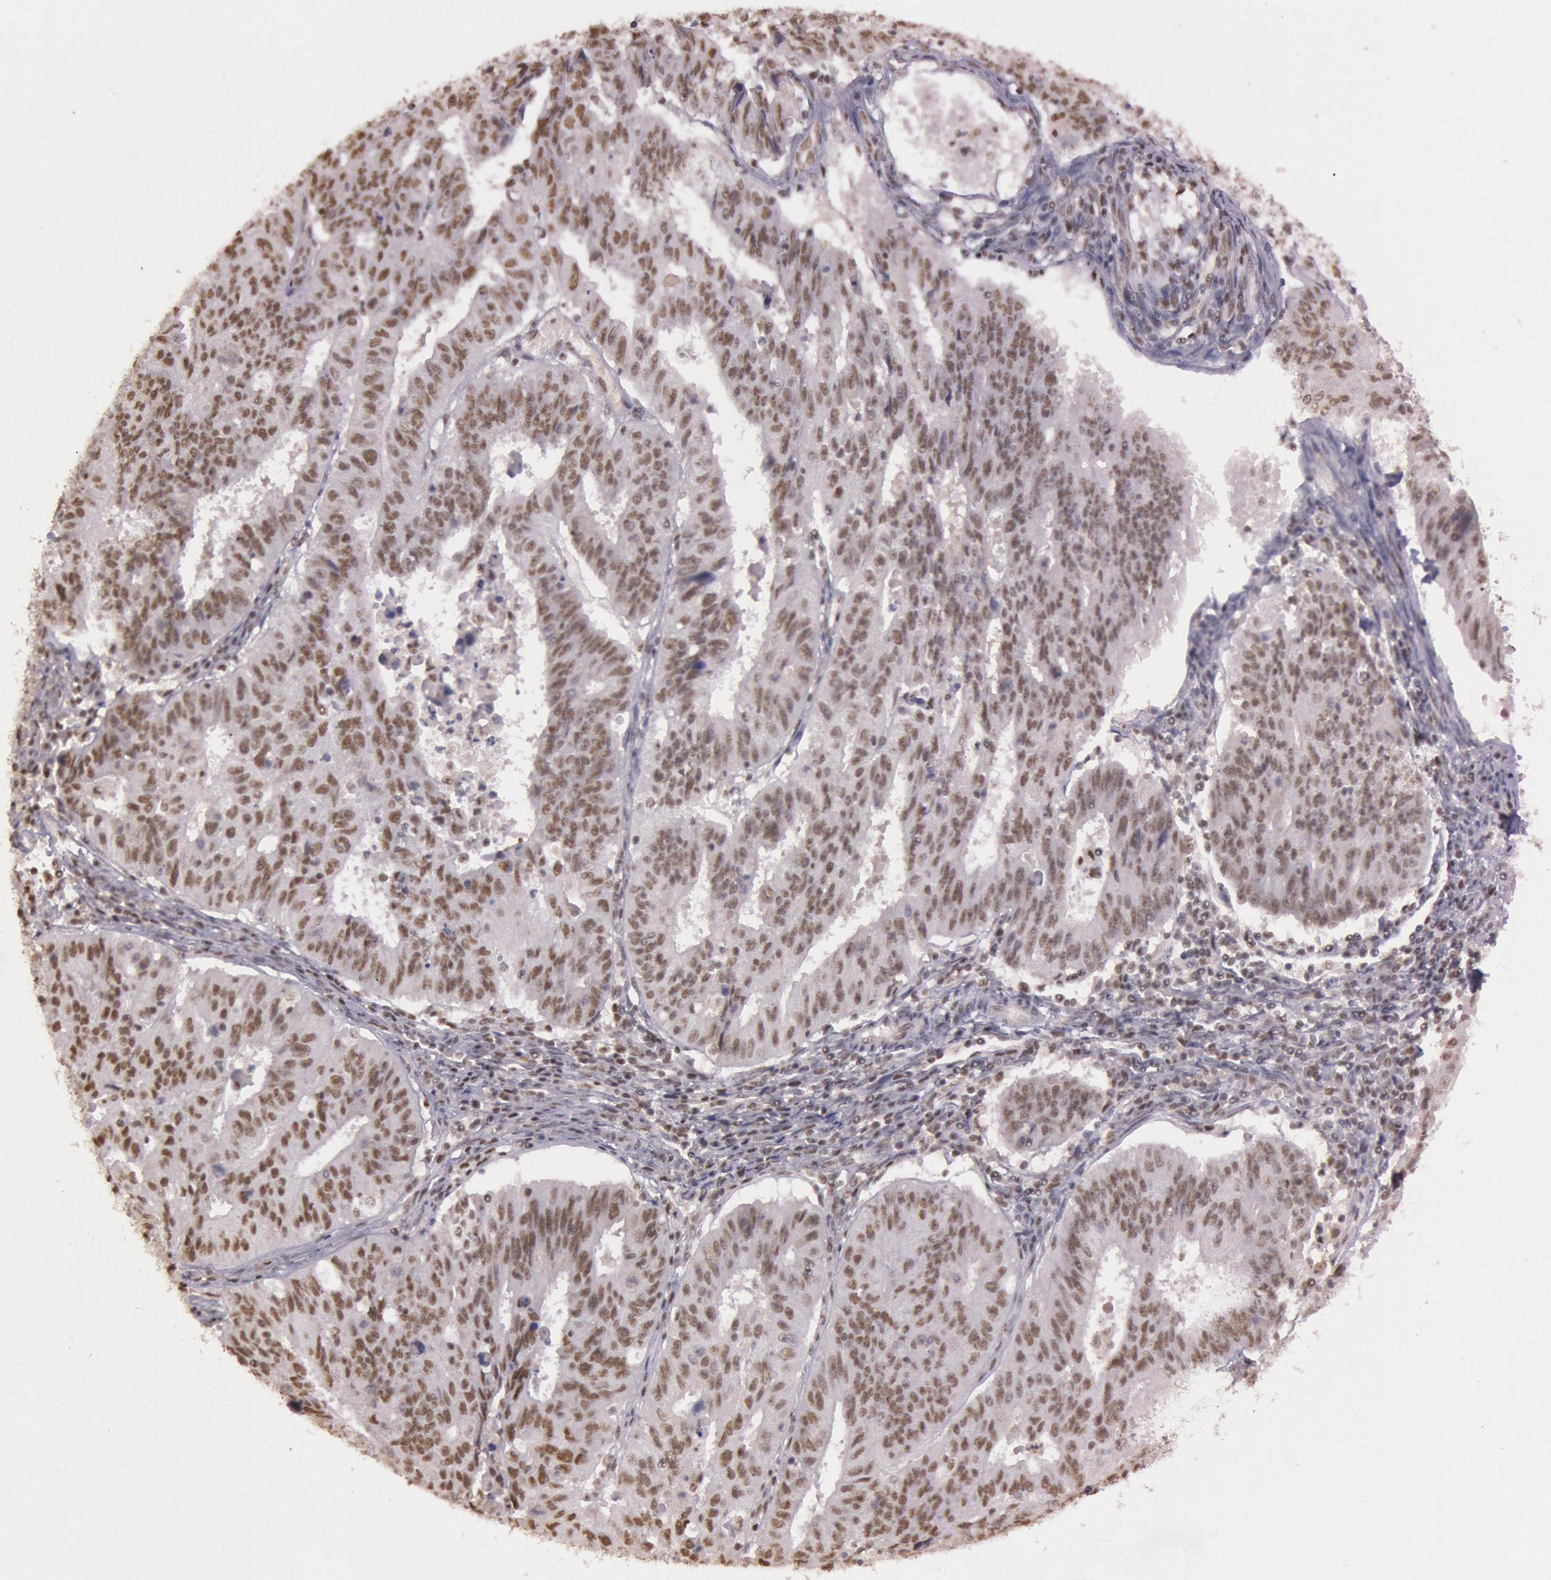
{"staining": {"intensity": "weak", "quantity": ">75%", "location": "nuclear"}, "tissue": "endometrial cancer", "cell_type": "Tumor cells", "image_type": "cancer", "snomed": [{"axis": "morphology", "description": "Adenocarcinoma, NOS"}, {"axis": "topography", "description": "Endometrium"}], "caption": "Protein analysis of endometrial adenocarcinoma tissue exhibits weak nuclear staining in about >75% of tumor cells.", "gene": "TASL", "patient": {"sex": "female", "age": 42}}